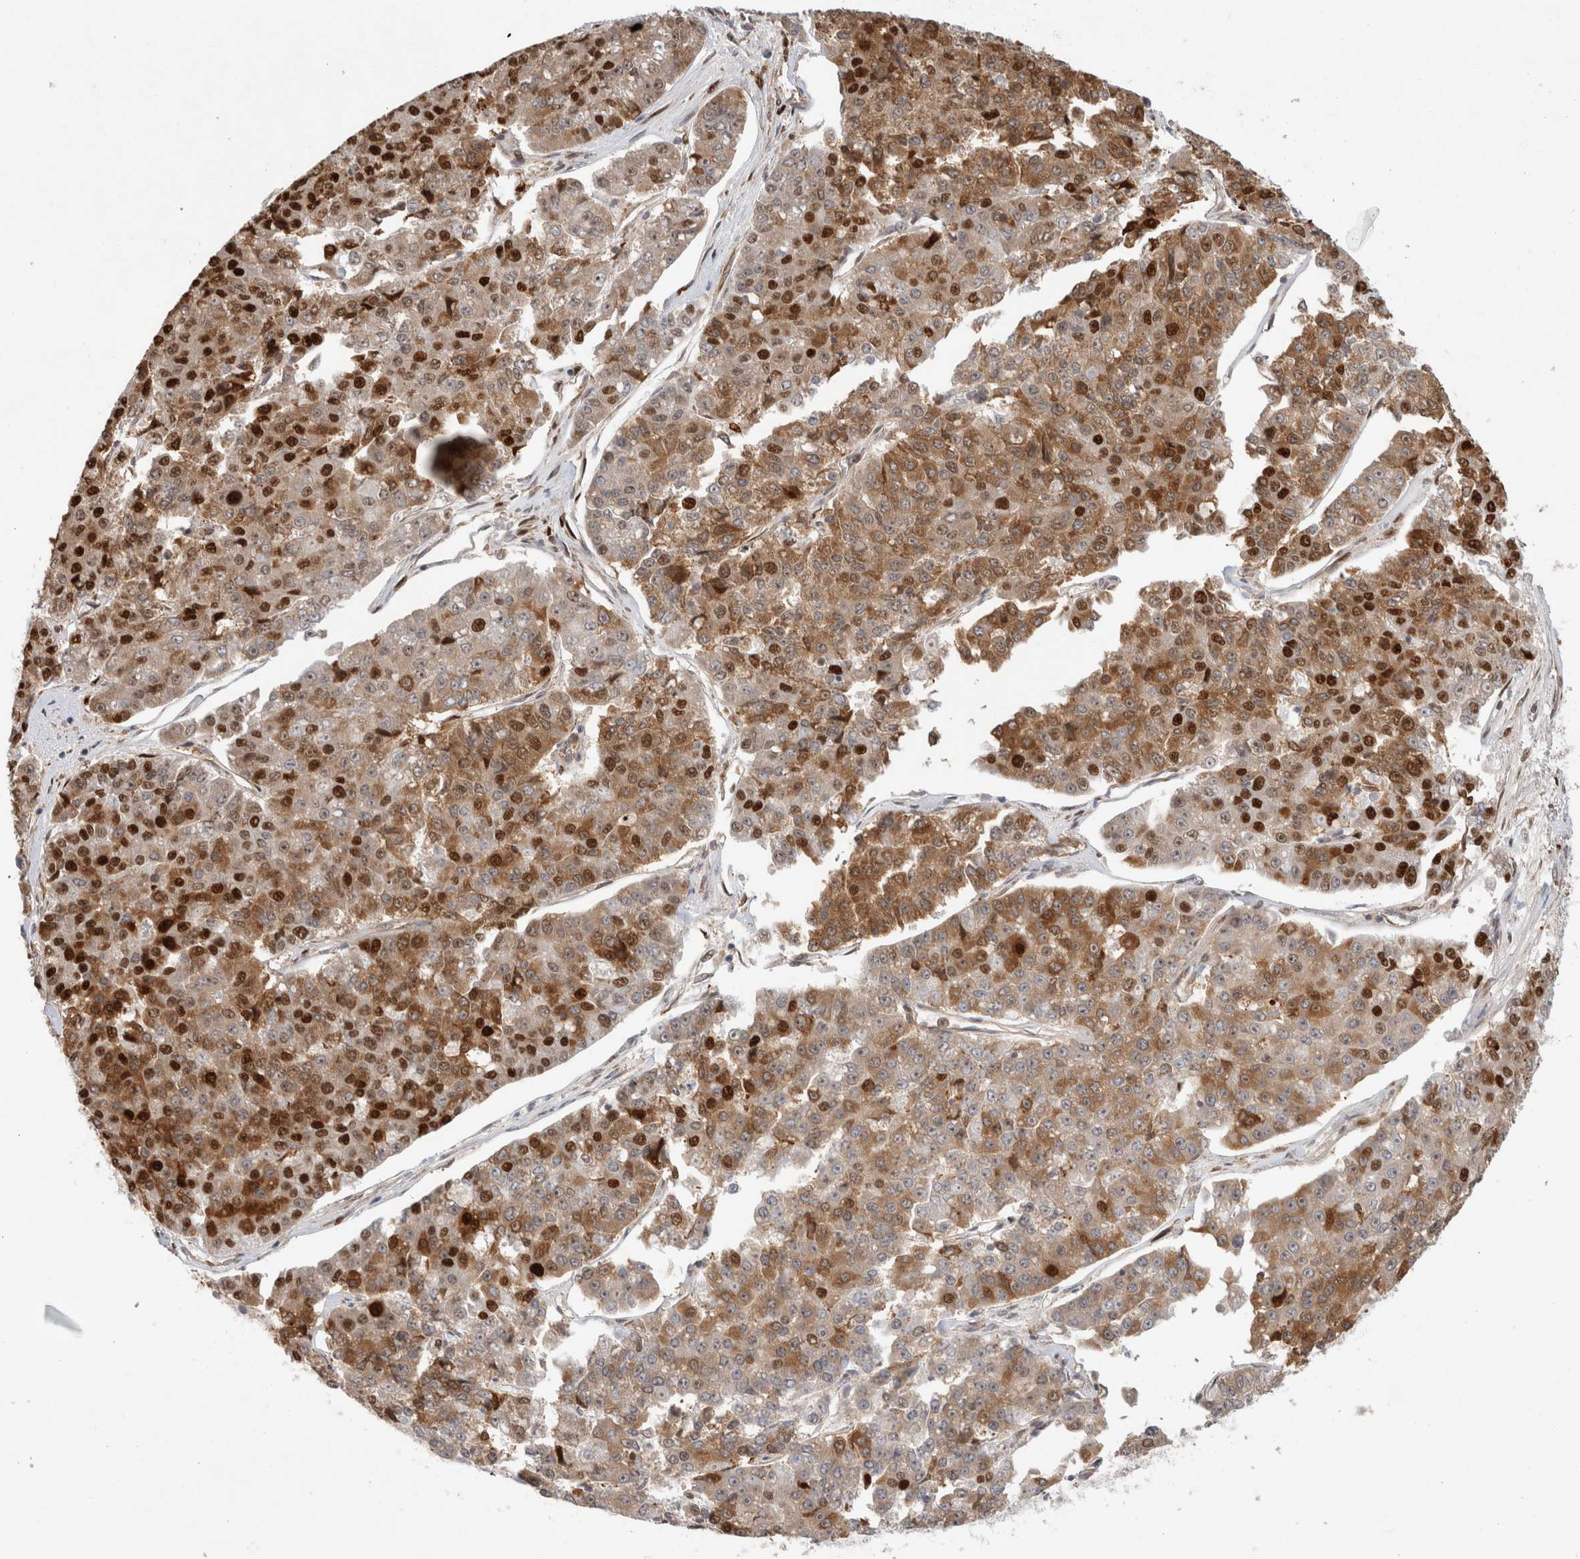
{"staining": {"intensity": "strong", "quantity": ">75%", "location": "cytoplasmic/membranous,nuclear"}, "tissue": "pancreatic cancer", "cell_type": "Tumor cells", "image_type": "cancer", "snomed": [{"axis": "morphology", "description": "Adenocarcinoma, NOS"}, {"axis": "topography", "description": "Pancreas"}], "caption": "Protein expression analysis of human pancreatic cancer reveals strong cytoplasmic/membranous and nuclear positivity in about >75% of tumor cells. (brown staining indicates protein expression, while blue staining denotes nuclei).", "gene": "TCF4", "patient": {"sex": "male", "age": 50}}